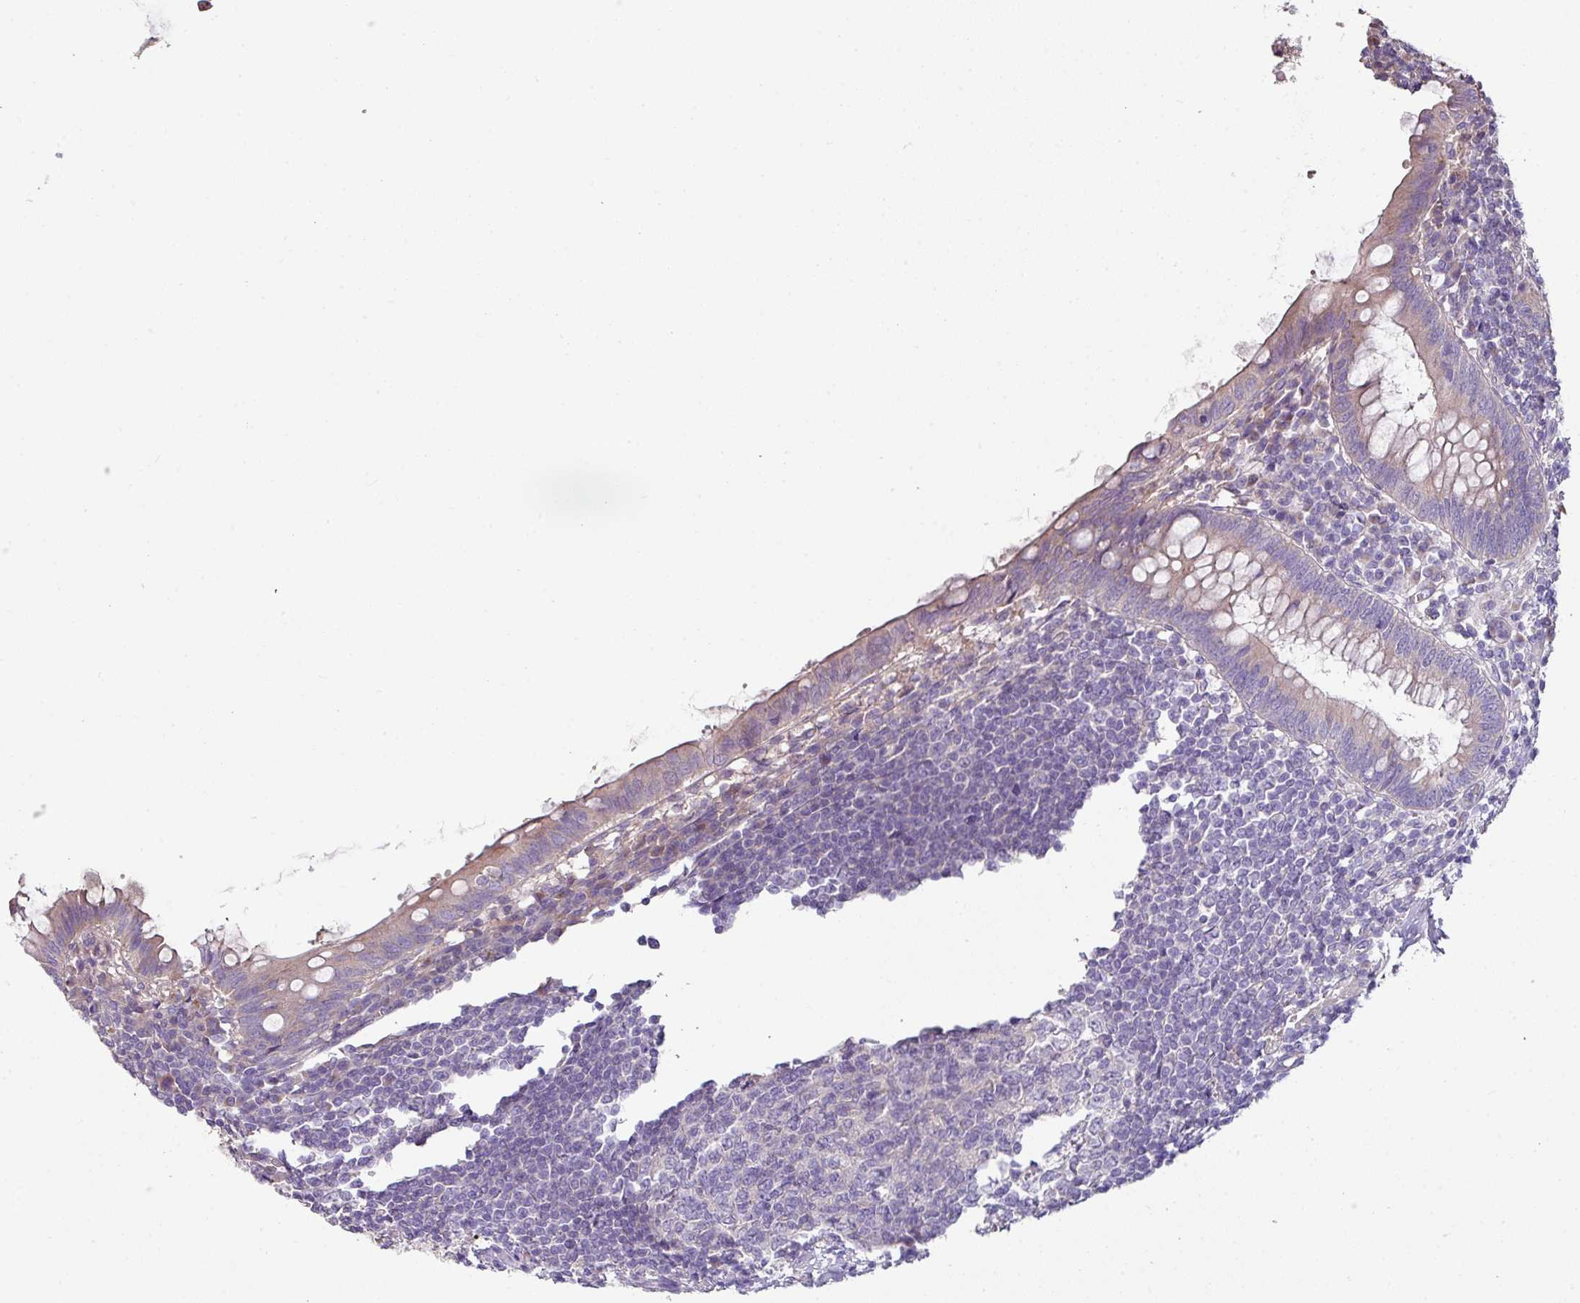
{"staining": {"intensity": "weak", "quantity": "25%-75%", "location": "cytoplasmic/membranous"}, "tissue": "appendix", "cell_type": "Glandular cells", "image_type": "normal", "snomed": [{"axis": "morphology", "description": "Normal tissue, NOS"}, {"axis": "topography", "description": "Appendix"}], "caption": "A low amount of weak cytoplasmic/membranous positivity is identified in approximately 25%-75% of glandular cells in unremarkable appendix.", "gene": "LRRC9", "patient": {"sex": "male", "age": 83}}